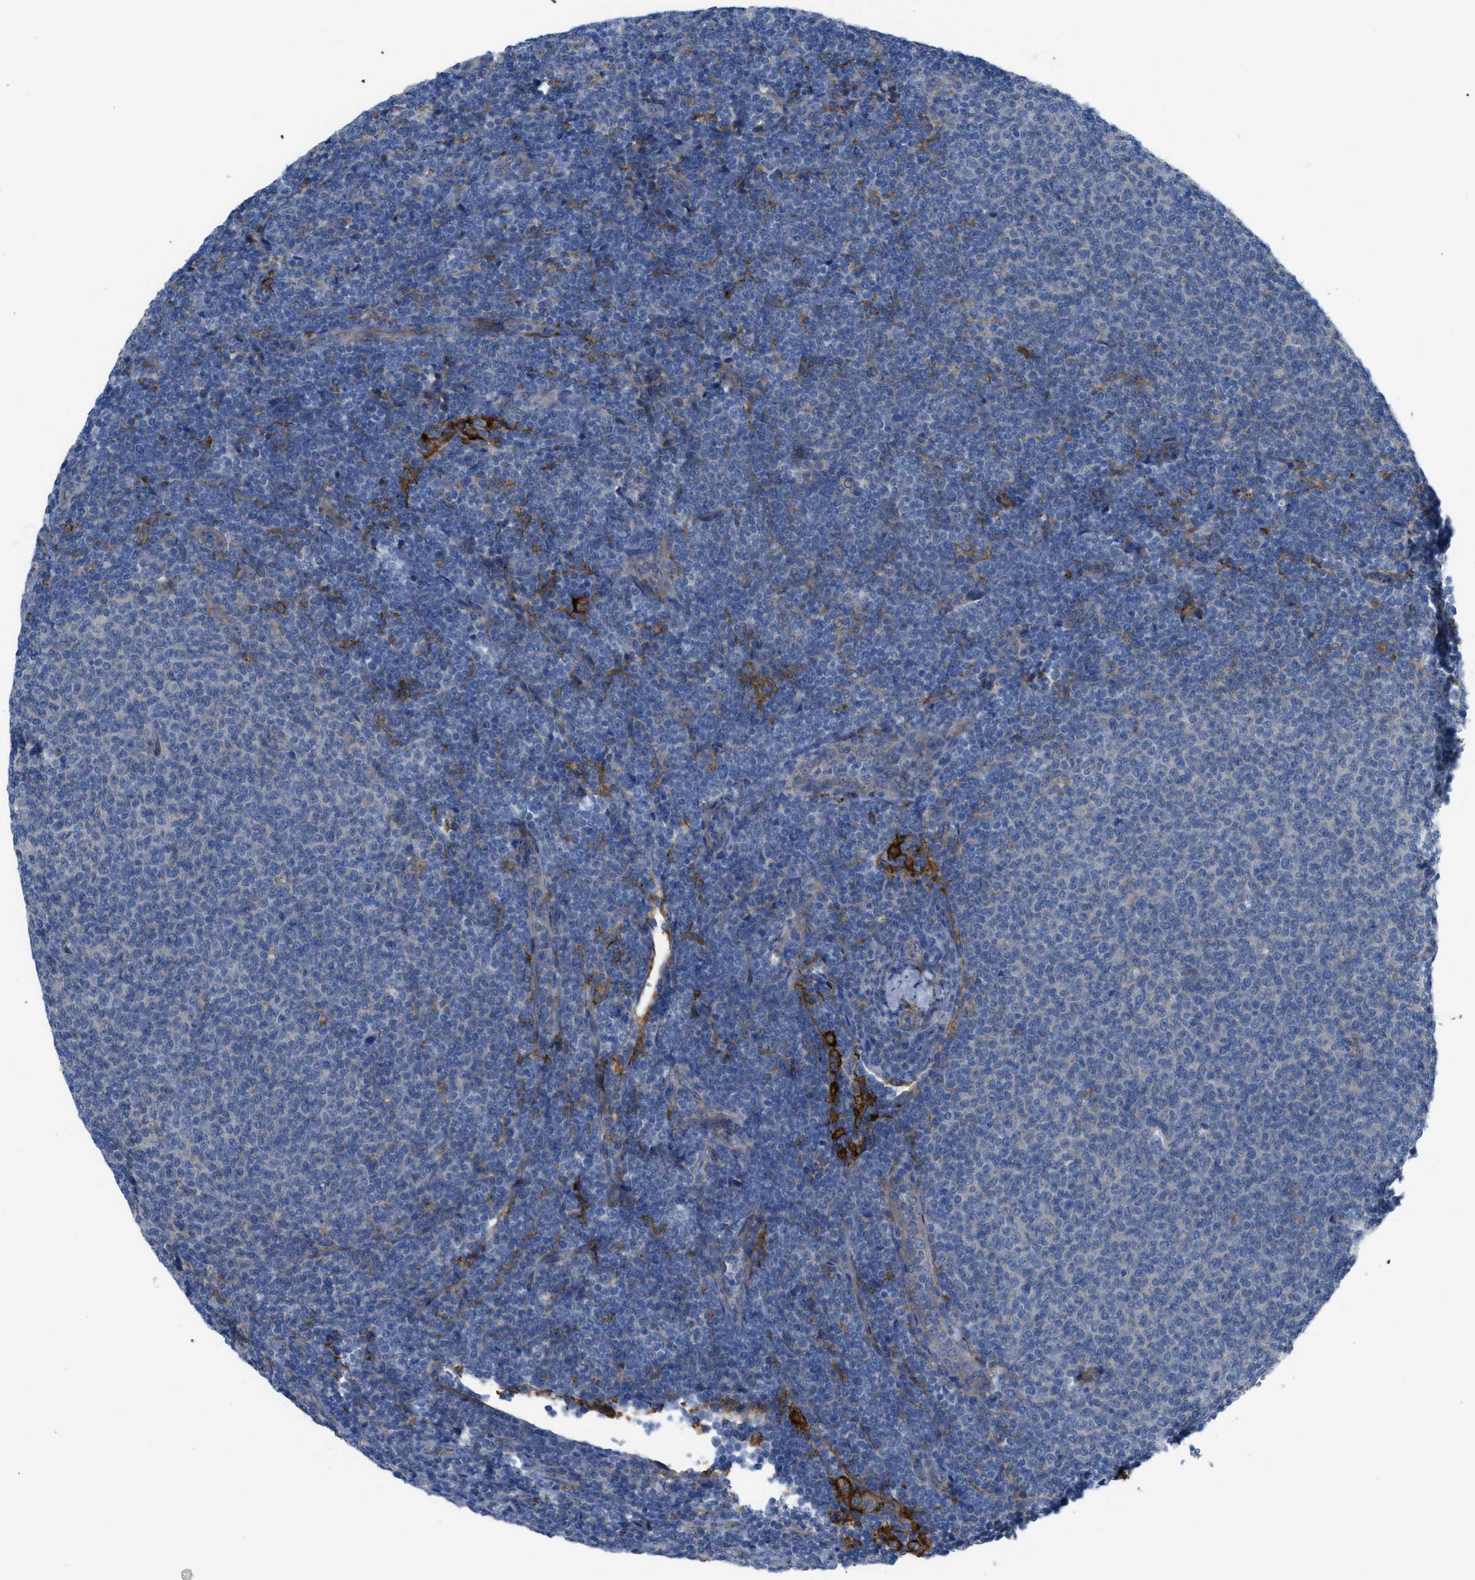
{"staining": {"intensity": "negative", "quantity": "none", "location": "none"}, "tissue": "lymphoma", "cell_type": "Tumor cells", "image_type": "cancer", "snomed": [{"axis": "morphology", "description": "Malignant lymphoma, non-Hodgkin's type, Low grade"}, {"axis": "topography", "description": "Lymph node"}], "caption": "Photomicrograph shows no protein expression in tumor cells of malignant lymphoma, non-Hodgkin's type (low-grade) tissue. Brightfield microscopy of IHC stained with DAB (3,3'-diaminobenzidine) (brown) and hematoxylin (blue), captured at high magnification.", "gene": "EGFR", "patient": {"sex": "male", "age": 66}}